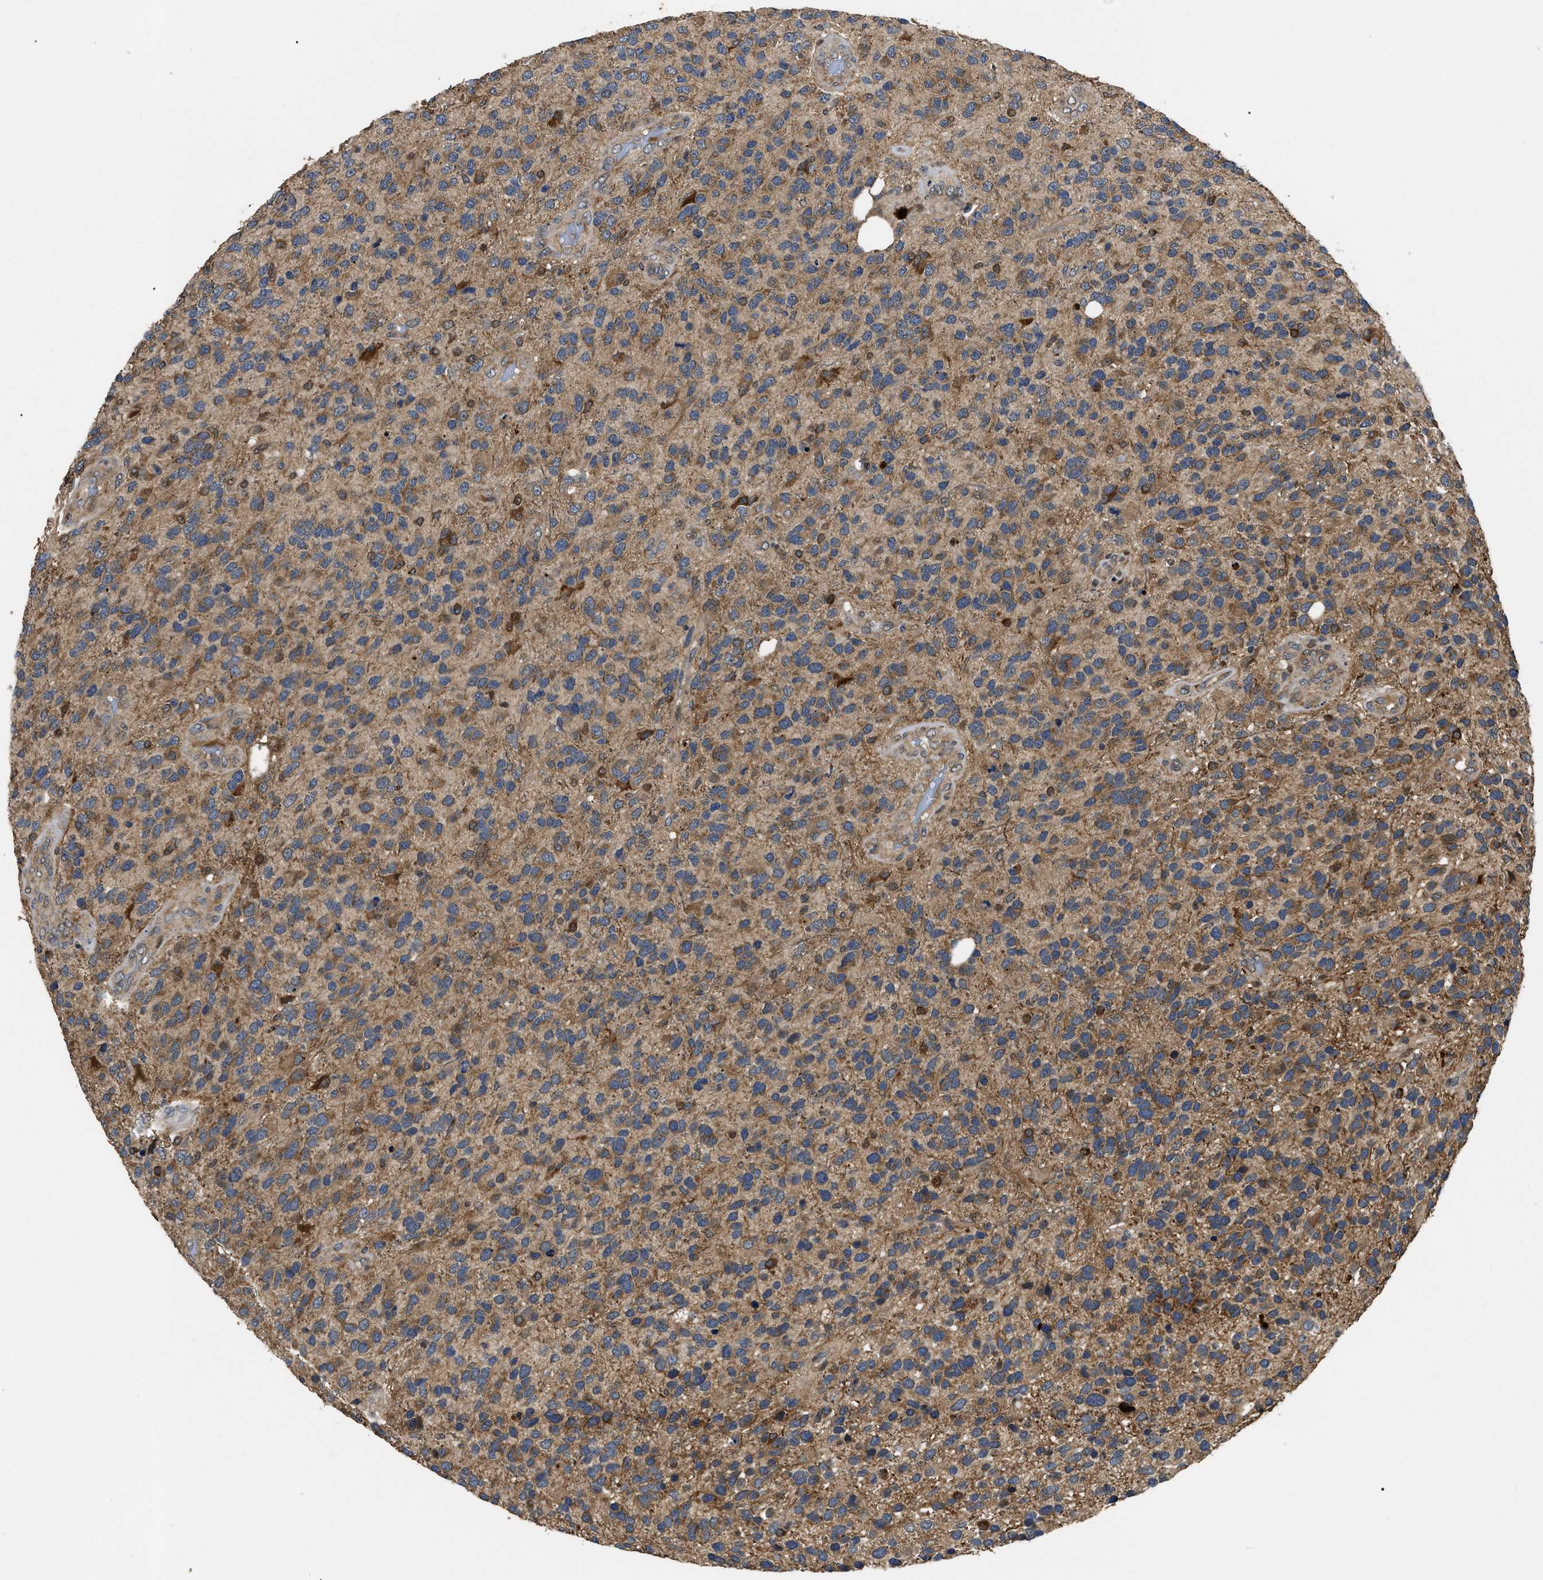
{"staining": {"intensity": "moderate", "quantity": ">75%", "location": "cytoplasmic/membranous"}, "tissue": "glioma", "cell_type": "Tumor cells", "image_type": "cancer", "snomed": [{"axis": "morphology", "description": "Glioma, malignant, High grade"}, {"axis": "topography", "description": "Brain"}], "caption": "IHC (DAB) staining of human high-grade glioma (malignant) reveals moderate cytoplasmic/membranous protein expression in approximately >75% of tumor cells.", "gene": "PPWD1", "patient": {"sex": "female", "age": 58}}